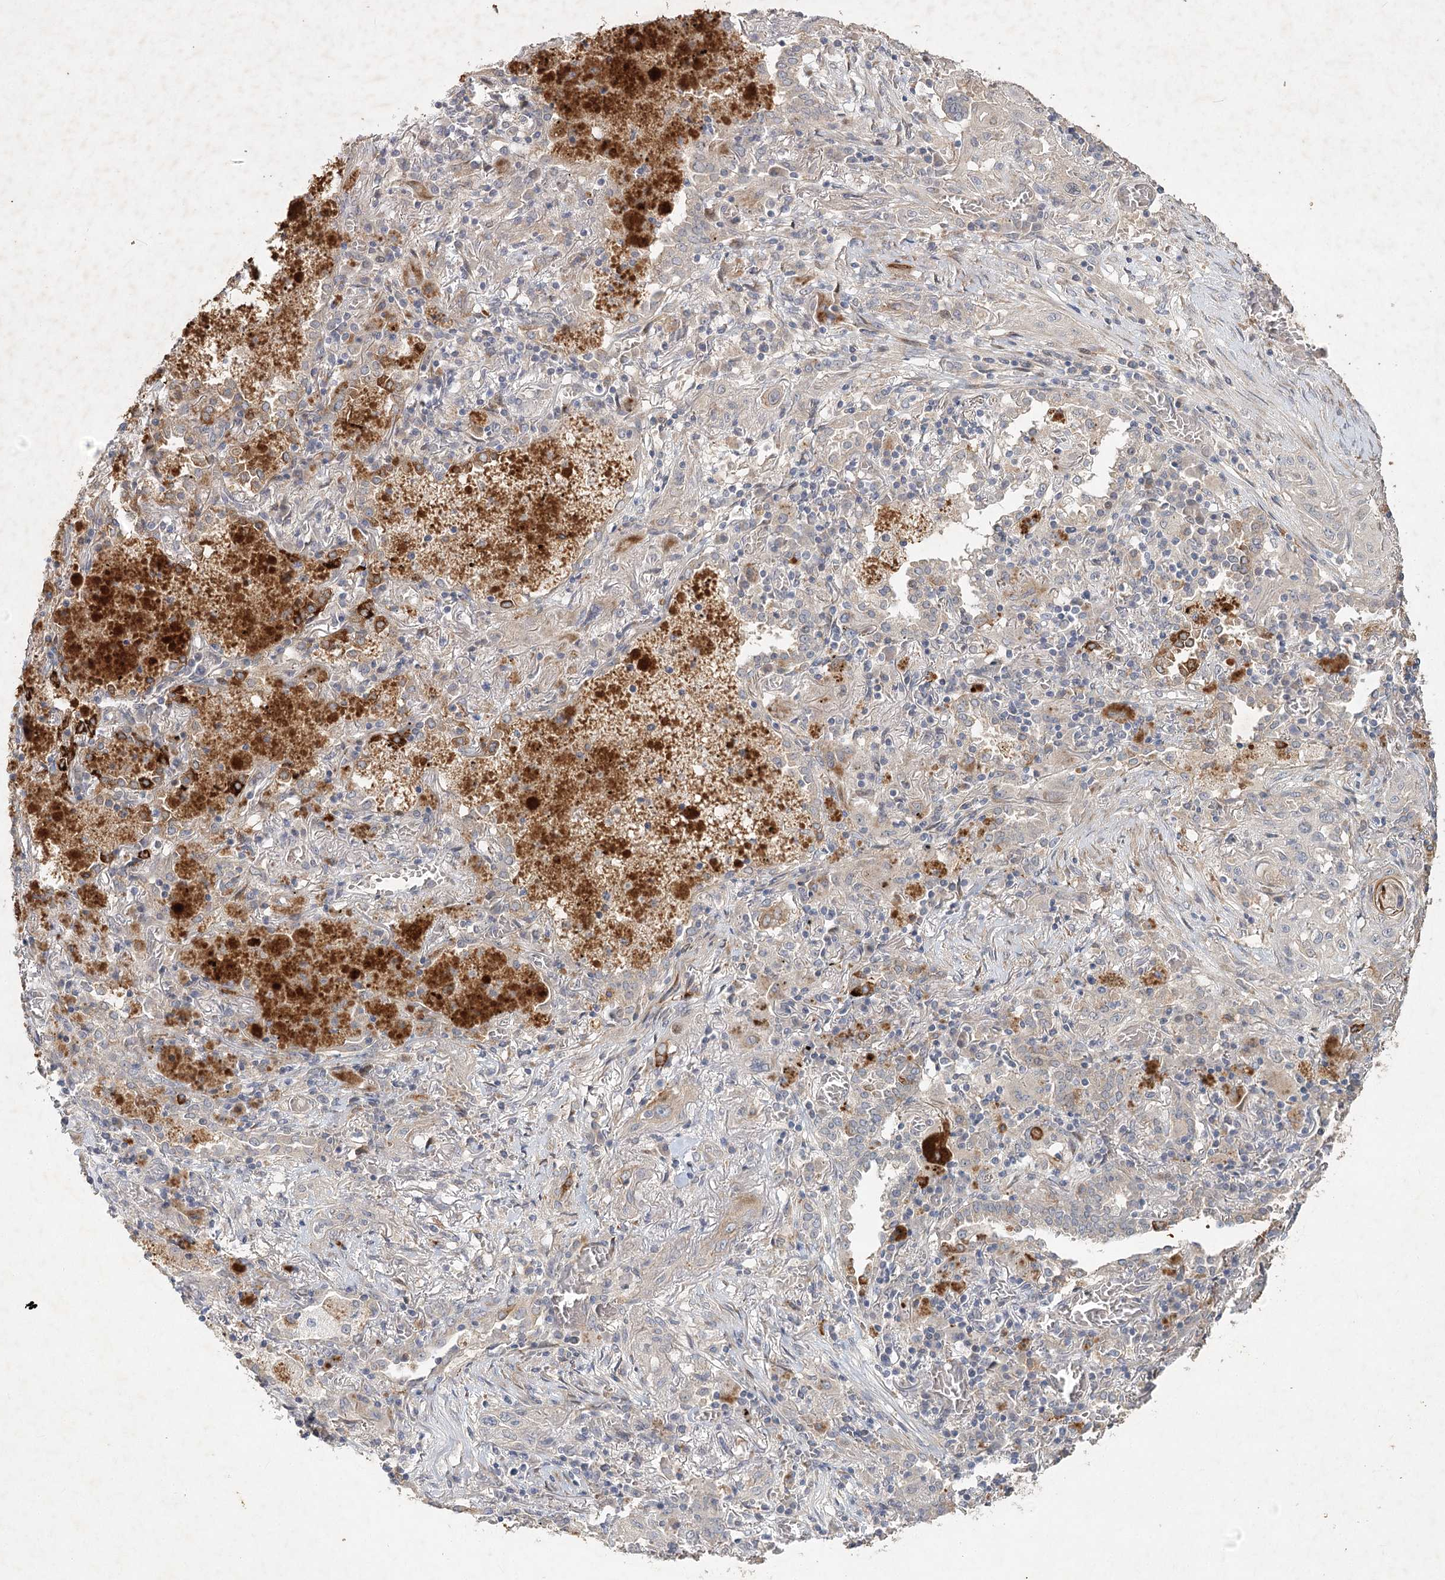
{"staining": {"intensity": "weak", "quantity": "<25%", "location": "cytoplasmic/membranous"}, "tissue": "lung cancer", "cell_type": "Tumor cells", "image_type": "cancer", "snomed": [{"axis": "morphology", "description": "Squamous cell carcinoma, NOS"}, {"axis": "topography", "description": "Lung"}], "caption": "DAB (3,3'-diaminobenzidine) immunohistochemical staining of human lung squamous cell carcinoma demonstrates no significant positivity in tumor cells.", "gene": "IRAK1BP1", "patient": {"sex": "female", "age": 47}}